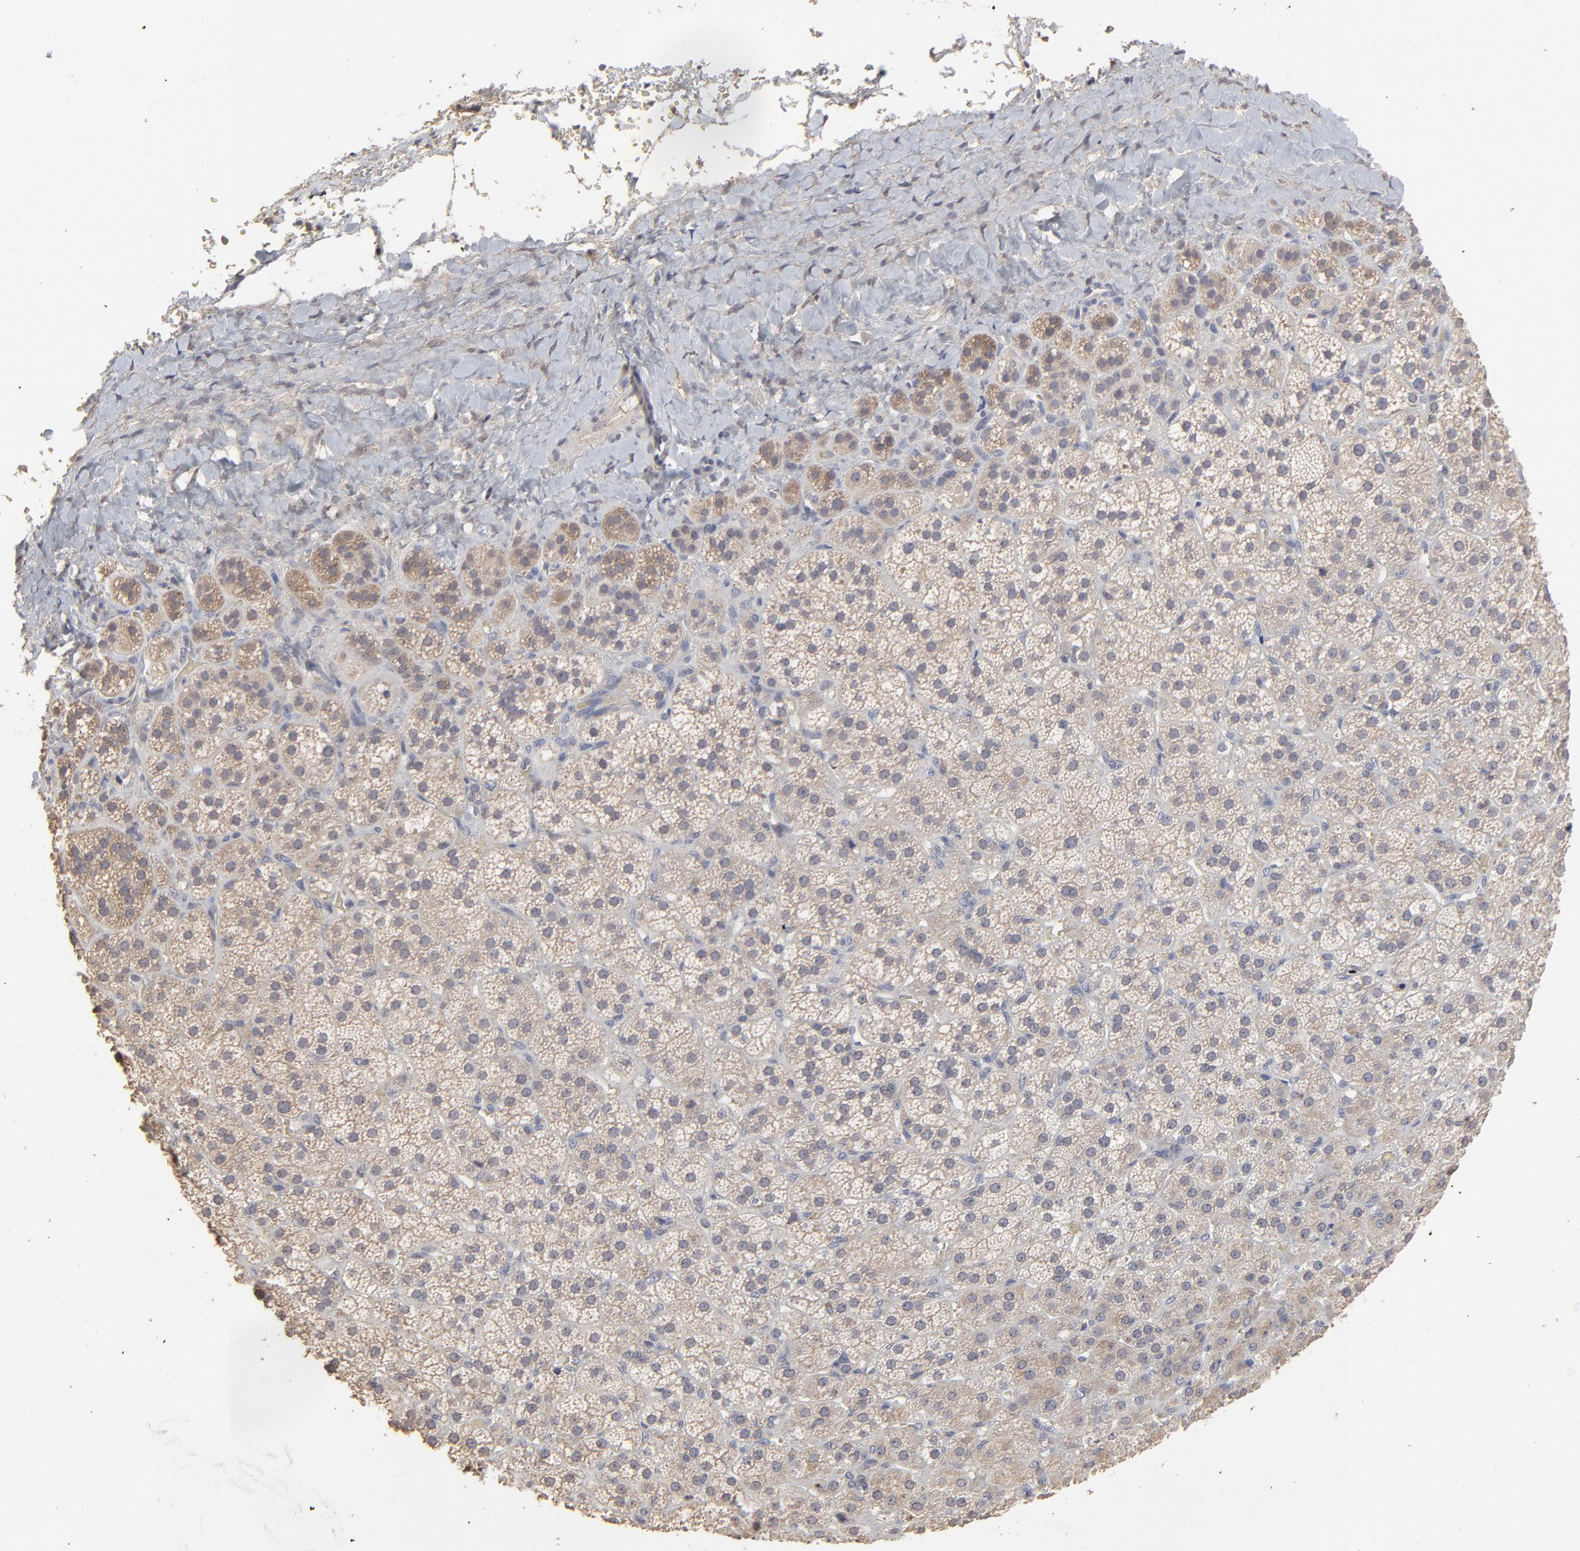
{"staining": {"intensity": "weak", "quantity": ">75%", "location": "cytoplasmic/membranous"}, "tissue": "adrenal gland", "cell_type": "Glandular cells", "image_type": "normal", "snomed": [{"axis": "morphology", "description": "Normal tissue, NOS"}, {"axis": "topography", "description": "Adrenal gland"}], "caption": "Immunohistochemical staining of normal human adrenal gland displays >75% levels of weak cytoplasmic/membranous protein staining in approximately >75% of glandular cells. (Stains: DAB in brown, nuclei in blue, Microscopy: brightfield microscopy at high magnification).", "gene": "VPREB3", "patient": {"sex": "female", "age": 71}}